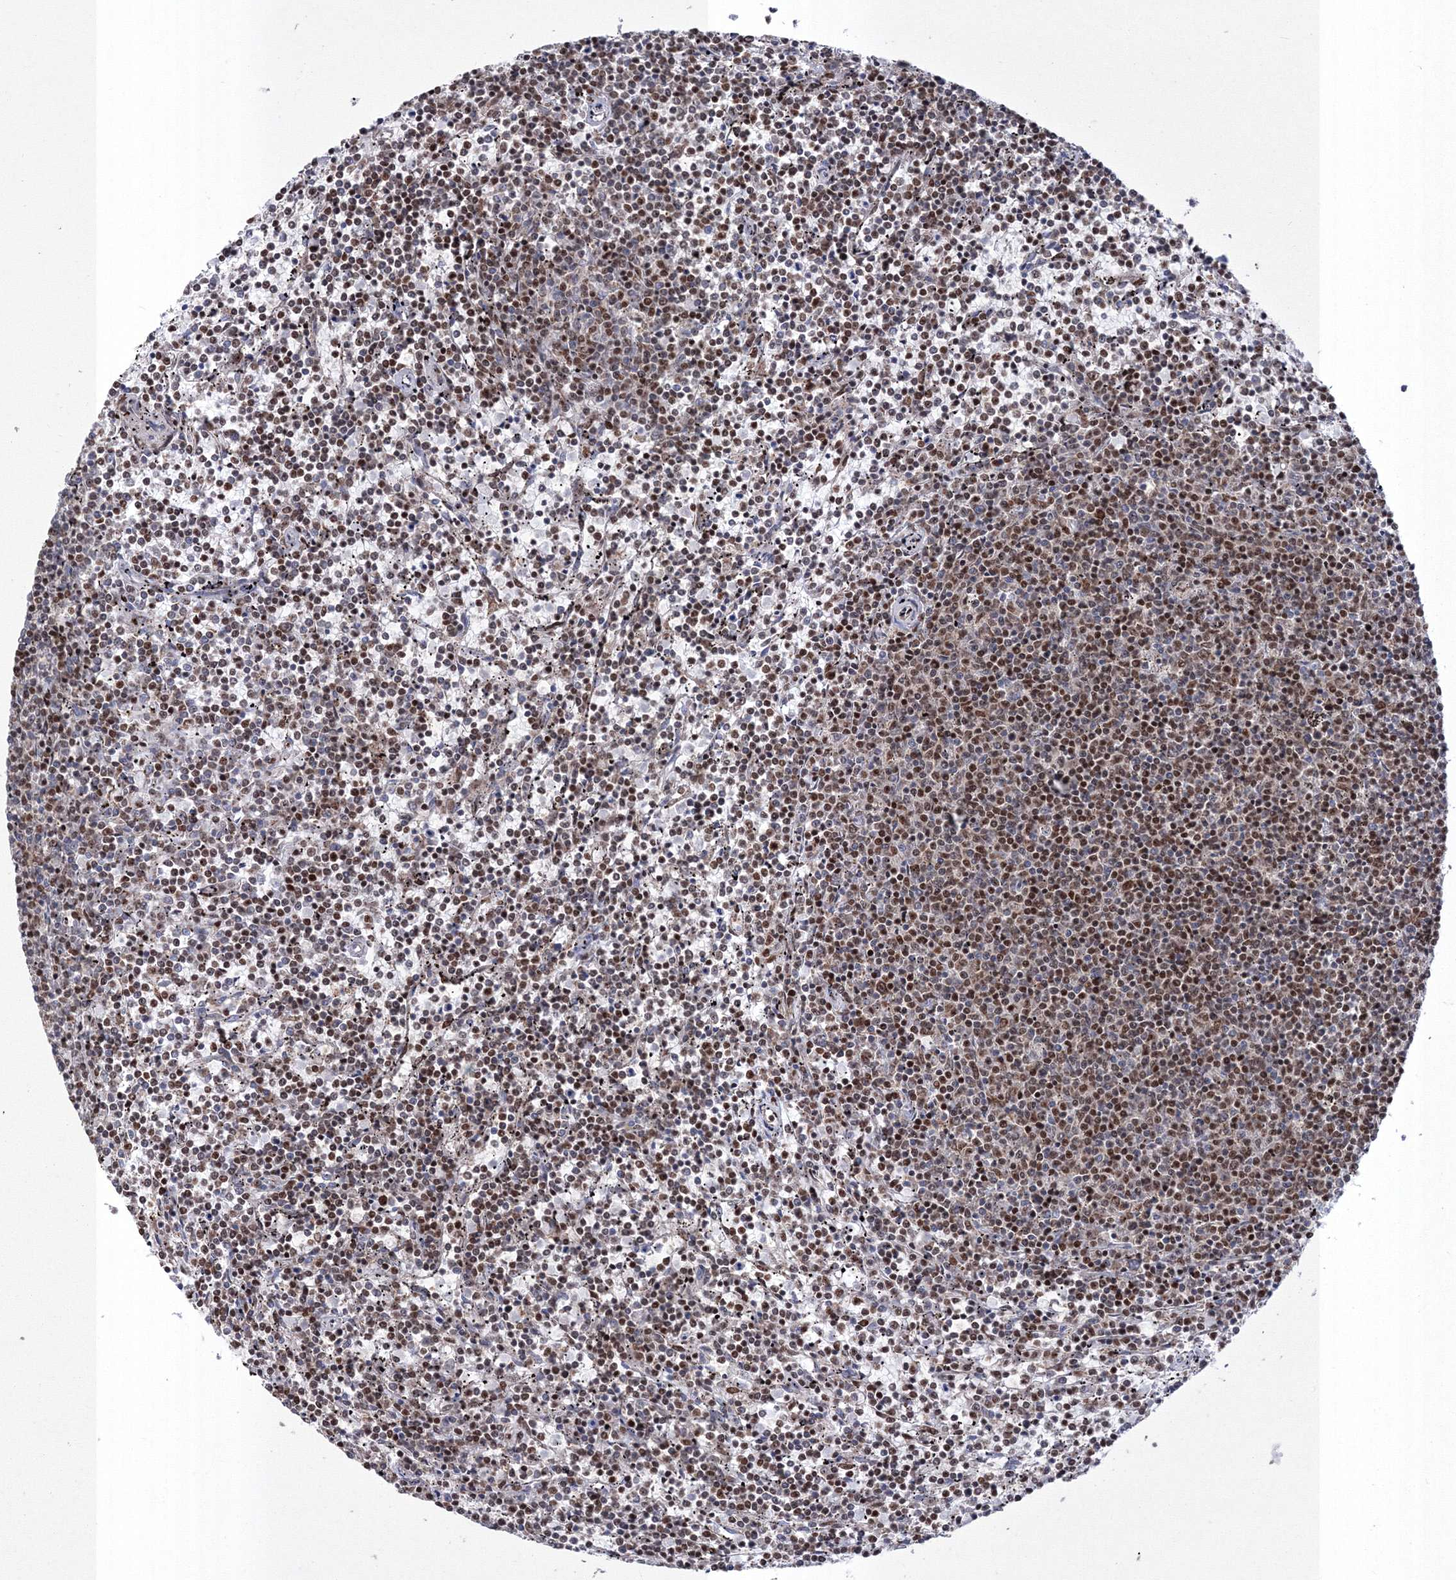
{"staining": {"intensity": "strong", "quantity": "<25%", "location": "cytoplasmic/membranous"}, "tissue": "lymphoma", "cell_type": "Tumor cells", "image_type": "cancer", "snomed": [{"axis": "morphology", "description": "Malignant lymphoma, non-Hodgkin's type, Low grade"}, {"axis": "topography", "description": "Spleen"}], "caption": "DAB immunohistochemical staining of malignant lymphoma, non-Hodgkin's type (low-grade) reveals strong cytoplasmic/membranous protein positivity in about <25% of tumor cells.", "gene": "GRSF1", "patient": {"sex": "female", "age": 50}}